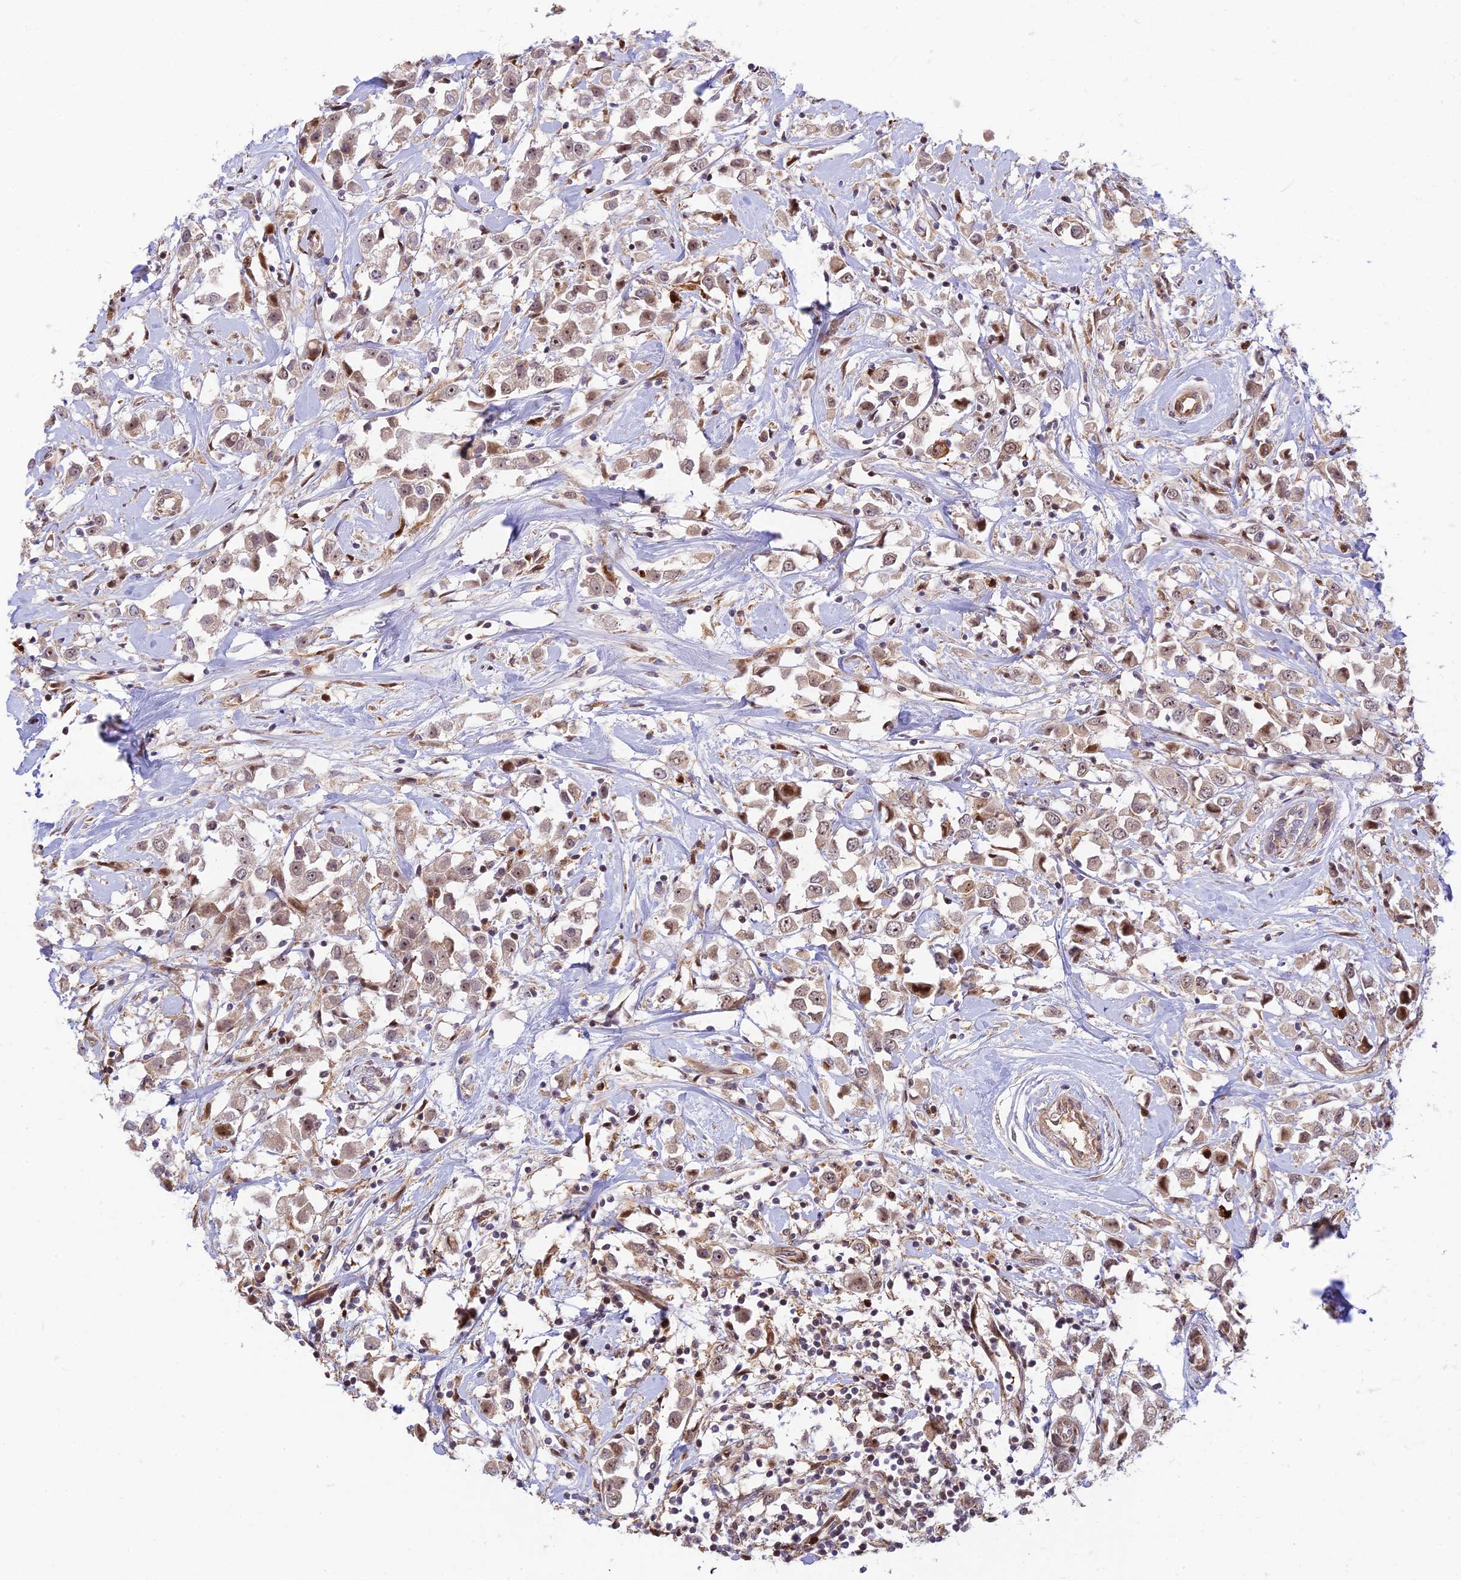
{"staining": {"intensity": "moderate", "quantity": ">75%", "location": "cytoplasmic/membranous,nuclear"}, "tissue": "breast cancer", "cell_type": "Tumor cells", "image_type": "cancer", "snomed": [{"axis": "morphology", "description": "Duct carcinoma"}, {"axis": "topography", "description": "Breast"}], "caption": "This photomicrograph shows IHC staining of breast cancer, with medium moderate cytoplasmic/membranous and nuclear positivity in about >75% of tumor cells.", "gene": "UFSP2", "patient": {"sex": "female", "age": 61}}